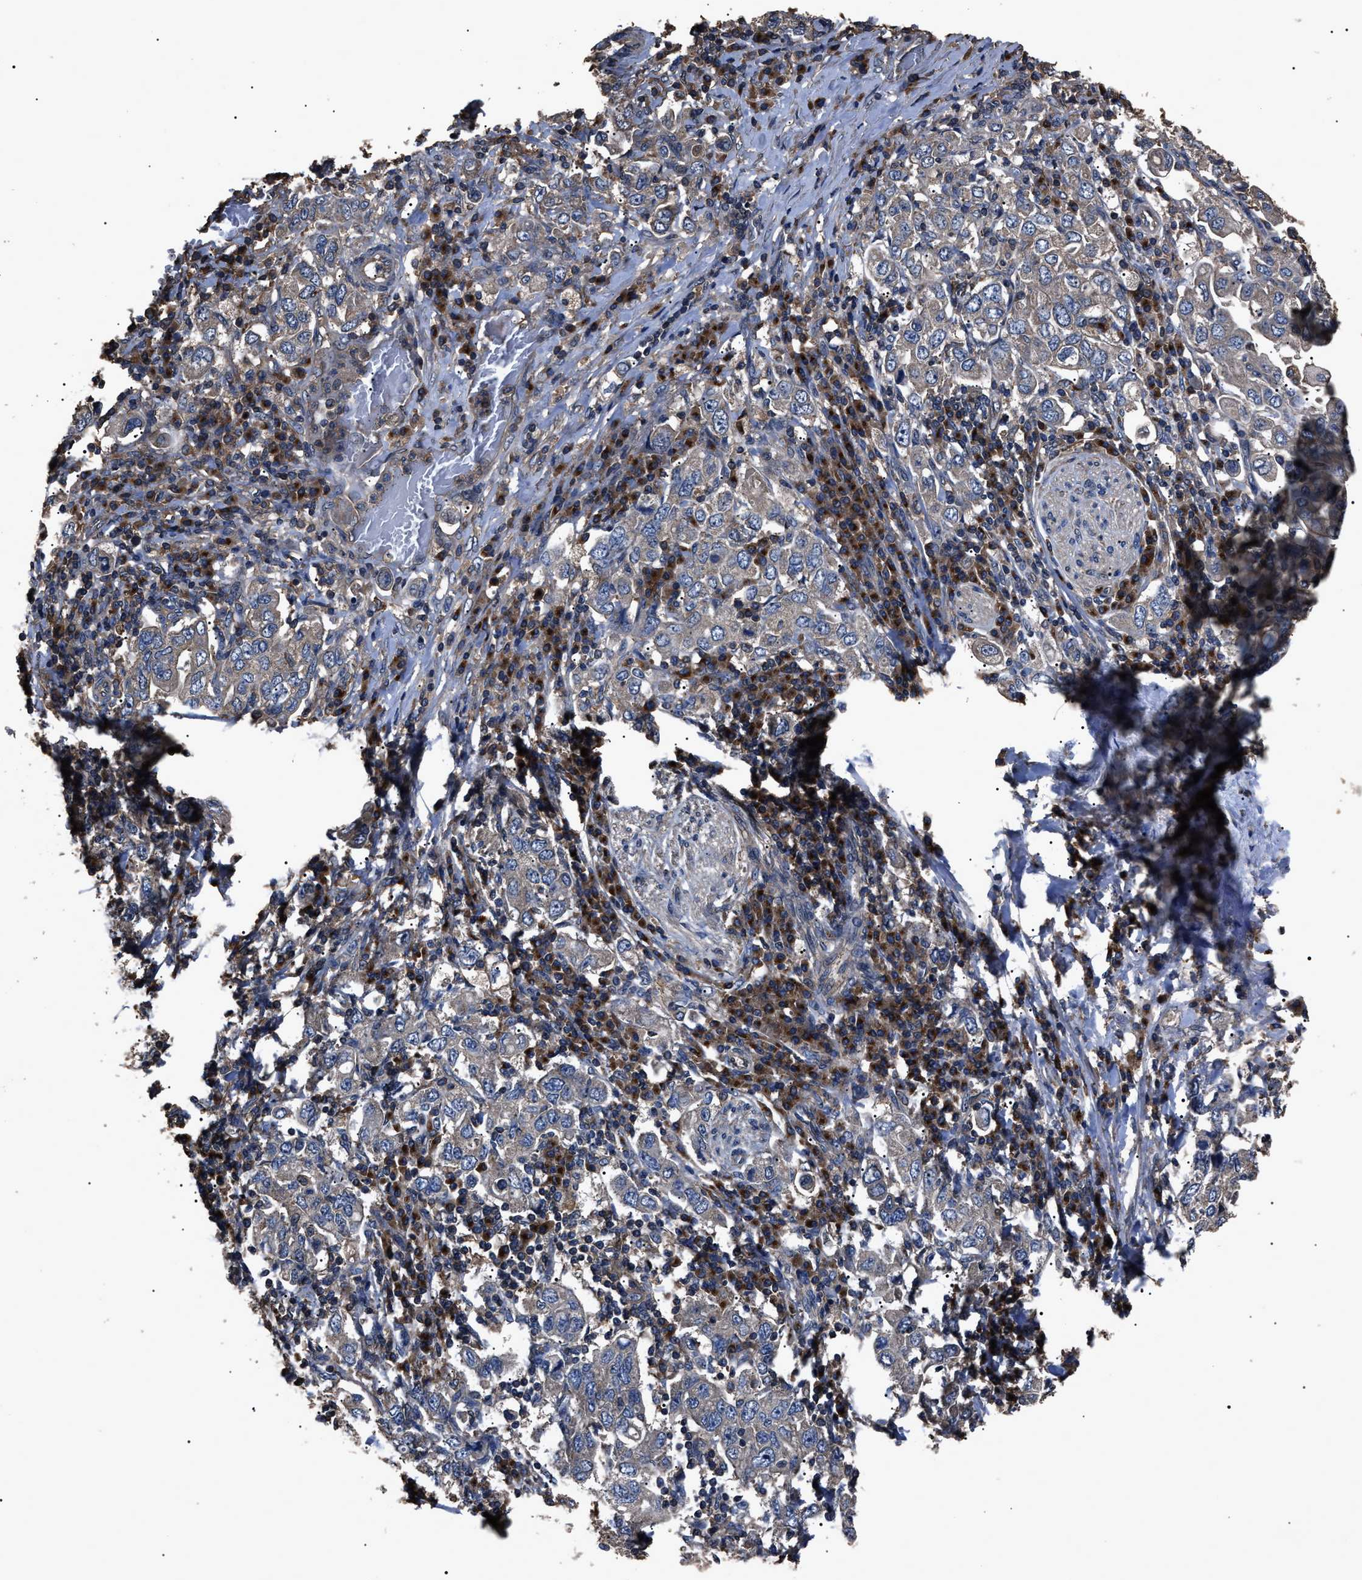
{"staining": {"intensity": "weak", "quantity": "<25%", "location": "cytoplasmic/membranous"}, "tissue": "stomach cancer", "cell_type": "Tumor cells", "image_type": "cancer", "snomed": [{"axis": "morphology", "description": "Adenocarcinoma, NOS"}, {"axis": "topography", "description": "Stomach, upper"}], "caption": "A histopathology image of stomach cancer (adenocarcinoma) stained for a protein displays no brown staining in tumor cells. (DAB immunohistochemistry visualized using brightfield microscopy, high magnification).", "gene": "RNF216", "patient": {"sex": "male", "age": 62}}